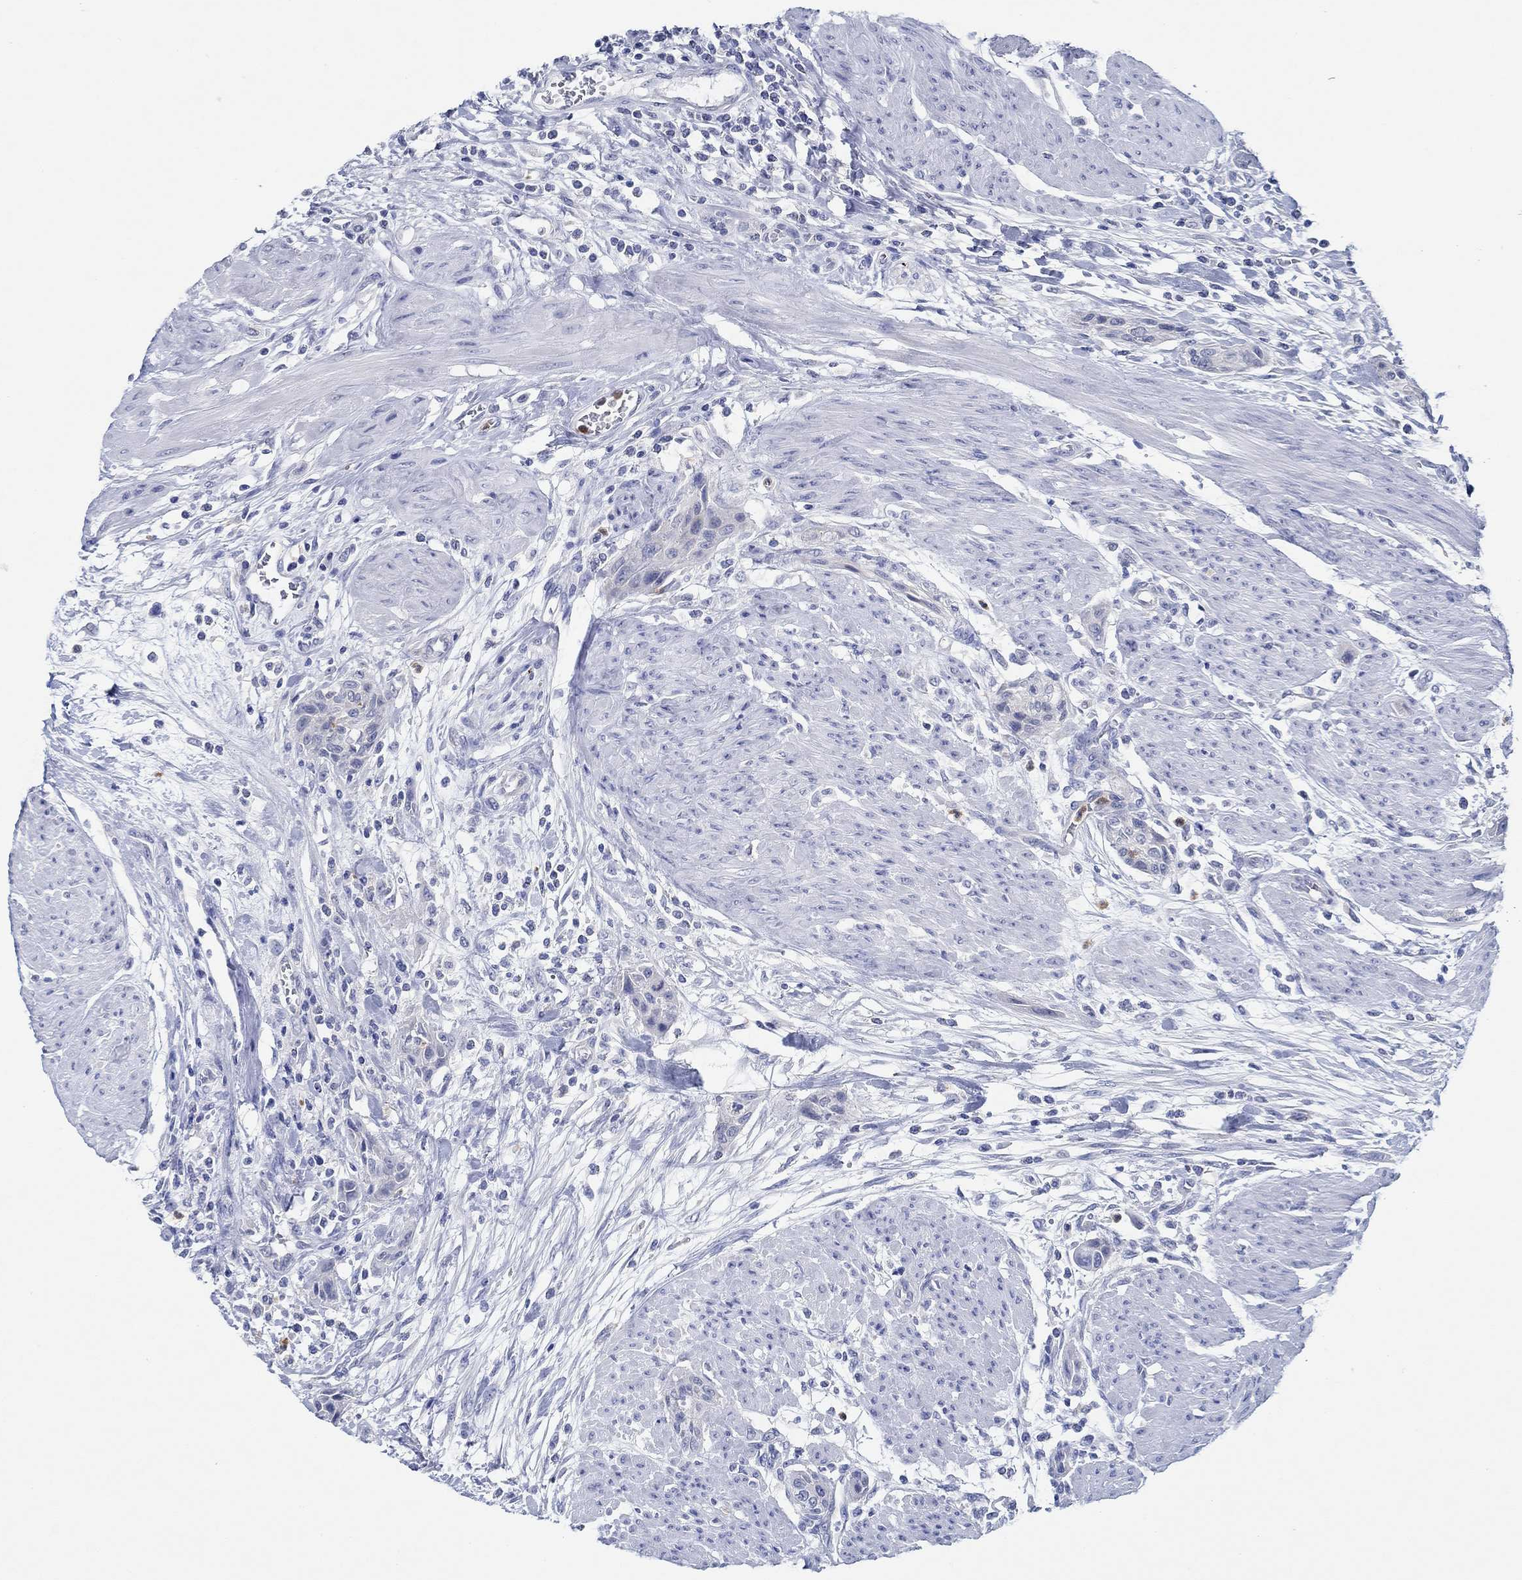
{"staining": {"intensity": "negative", "quantity": "none", "location": "none"}, "tissue": "urothelial cancer", "cell_type": "Tumor cells", "image_type": "cancer", "snomed": [{"axis": "morphology", "description": "Urothelial carcinoma, High grade"}, {"axis": "topography", "description": "Urinary bladder"}], "caption": "This histopathology image is of high-grade urothelial carcinoma stained with immunohistochemistry to label a protein in brown with the nuclei are counter-stained blue. There is no positivity in tumor cells.", "gene": "ZNF671", "patient": {"sex": "male", "age": 35}}